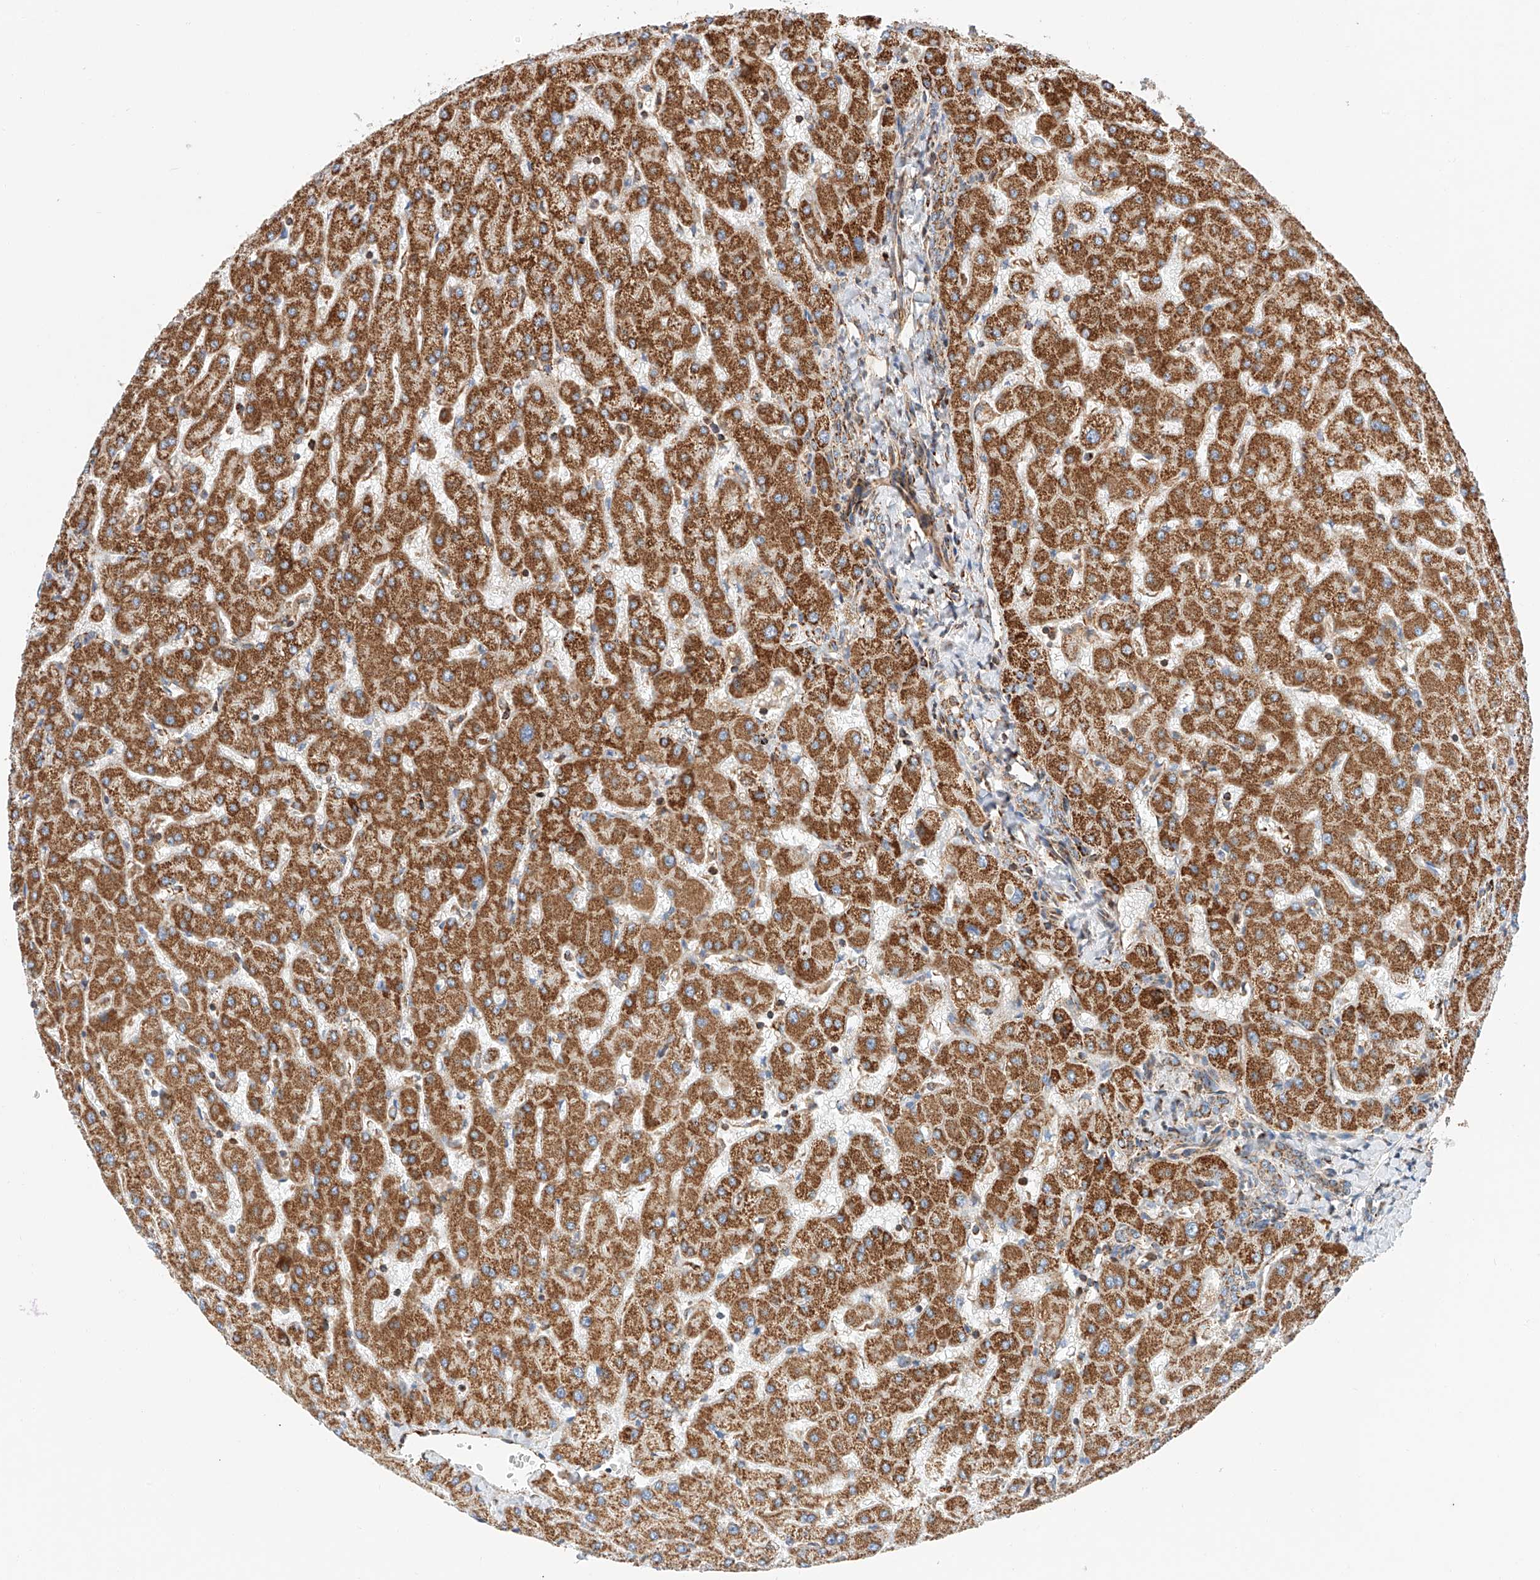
{"staining": {"intensity": "moderate", "quantity": ">75%", "location": "cytoplasmic/membranous"}, "tissue": "liver", "cell_type": "Cholangiocytes", "image_type": "normal", "snomed": [{"axis": "morphology", "description": "Normal tissue, NOS"}, {"axis": "topography", "description": "Liver"}], "caption": "Moderate cytoplasmic/membranous positivity is seen in approximately >75% of cholangiocytes in normal liver.", "gene": "NDUFV3", "patient": {"sex": "female", "age": 63}}